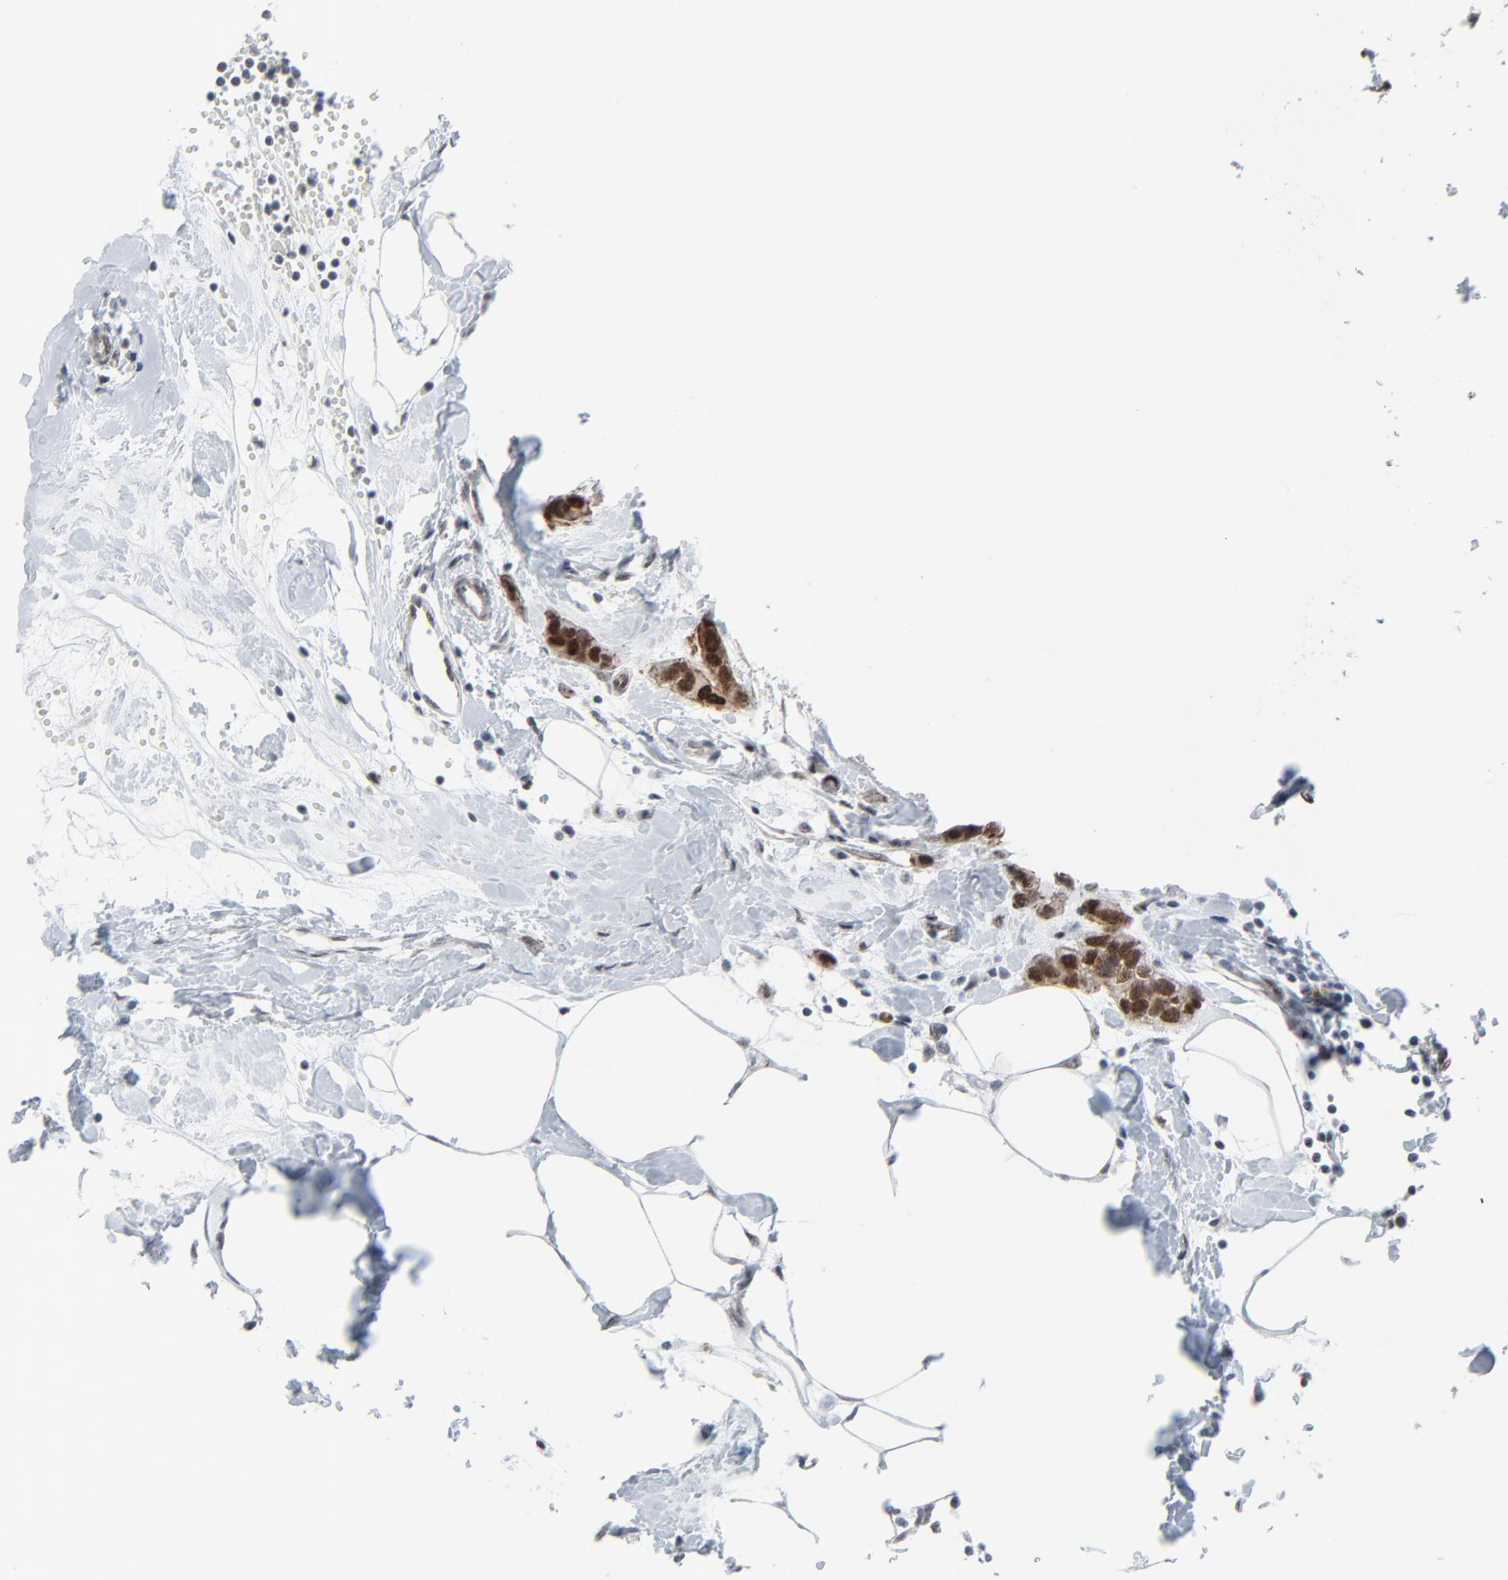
{"staining": {"intensity": "strong", "quantity": ">75%", "location": "nuclear"}, "tissue": "breast cancer", "cell_type": "Tumor cells", "image_type": "cancer", "snomed": [{"axis": "morphology", "description": "Normal tissue, NOS"}, {"axis": "morphology", "description": "Duct carcinoma"}, {"axis": "topography", "description": "Breast"}], "caption": "IHC staining of infiltrating ductal carcinoma (breast), which displays high levels of strong nuclear staining in approximately >75% of tumor cells indicating strong nuclear protein staining. The staining was performed using DAB (brown) for protein detection and nuclei were counterstained in hematoxylin (blue).", "gene": "FBXO28", "patient": {"sex": "female", "age": 50}}